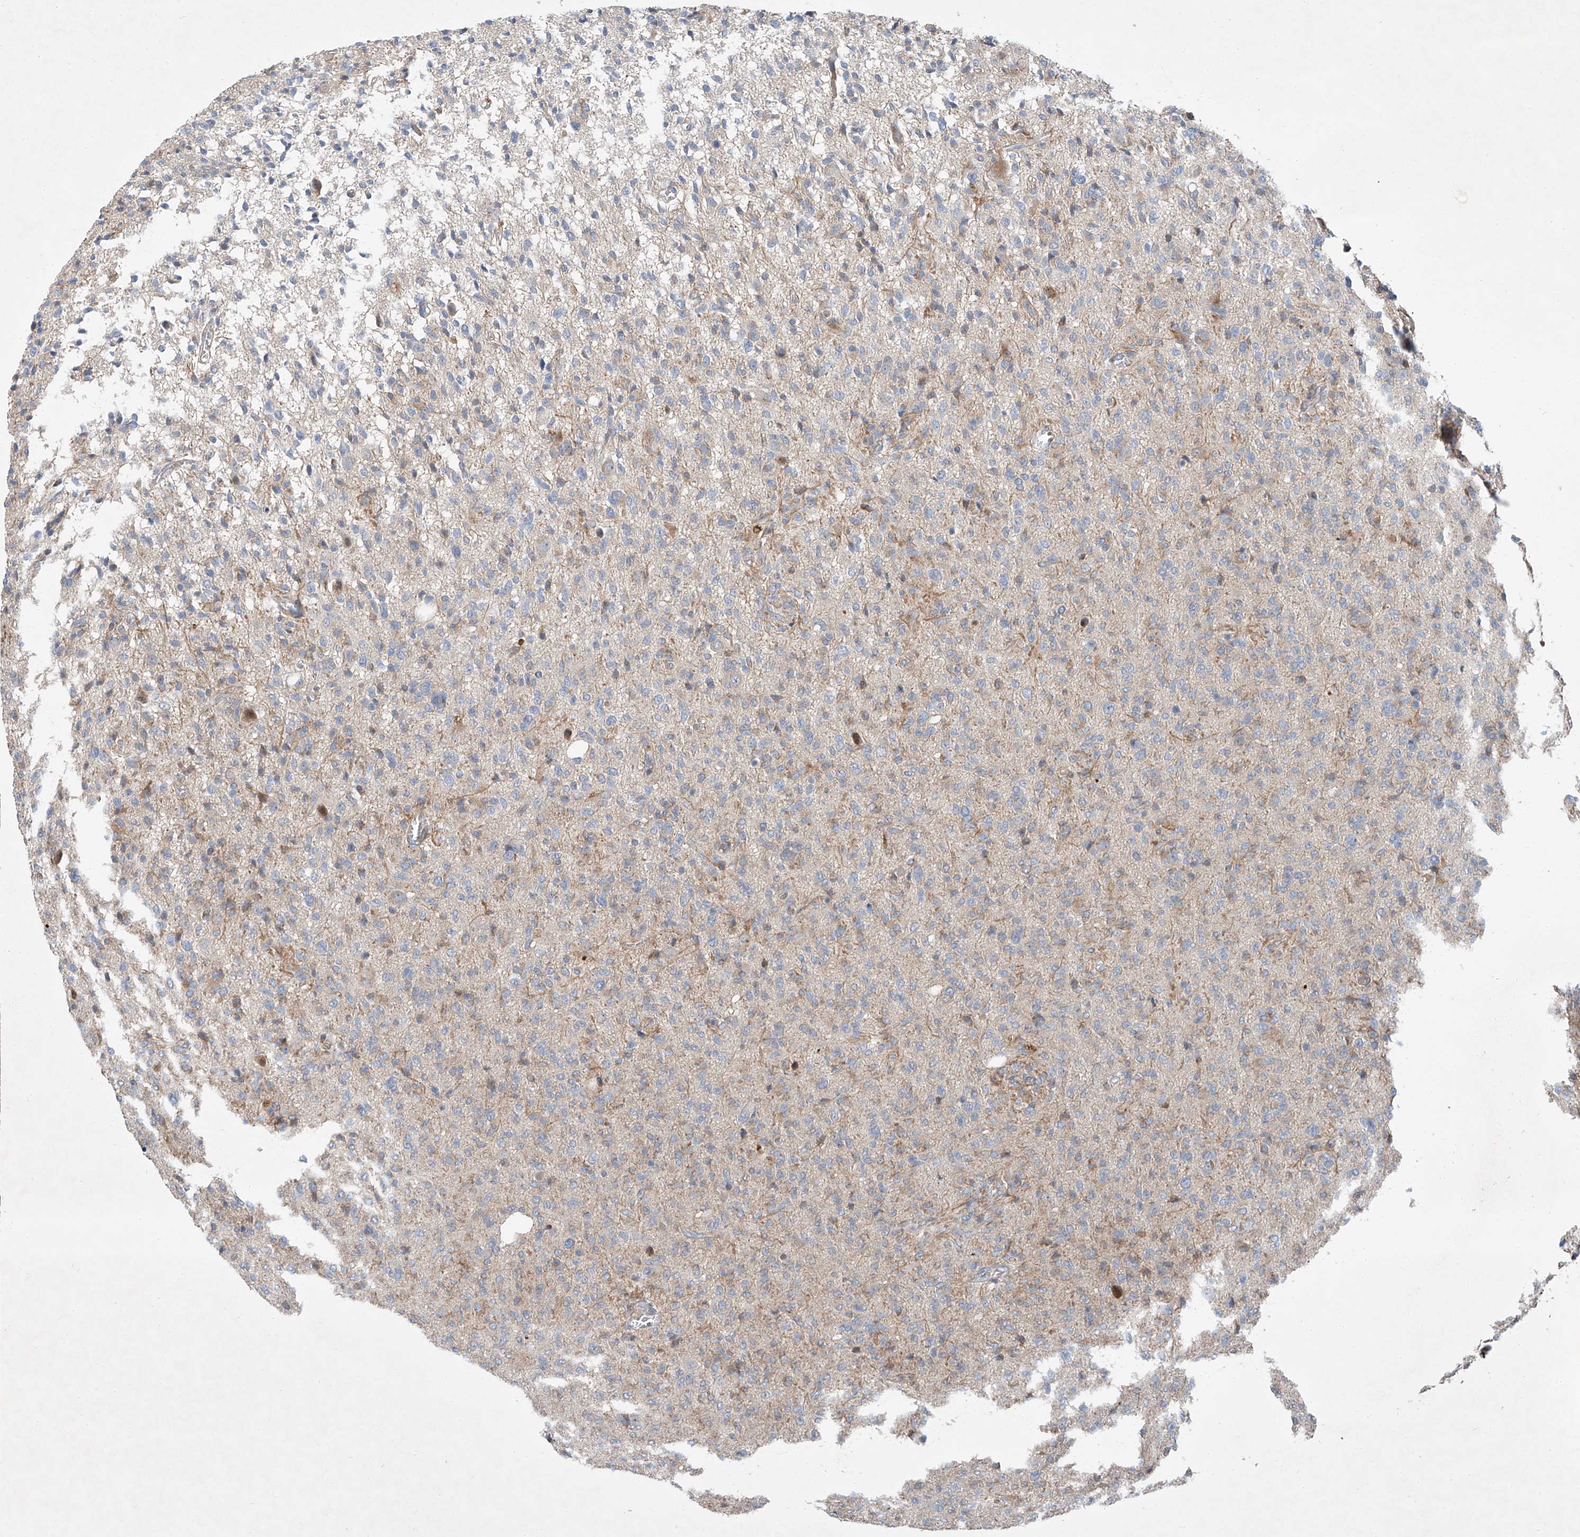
{"staining": {"intensity": "negative", "quantity": "none", "location": "none"}, "tissue": "glioma", "cell_type": "Tumor cells", "image_type": "cancer", "snomed": [{"axis": "morphology", "description": "Glioma, malignant, High grade"}, {"axis": "topography", "description": "Brain"}], "caption": "This is an IHC photomicrograph of human malignant glioma (high-grade). There is no expression in tumor cells.", "gene": "USF3", "patient": {"sex": "female", "age": 57}}